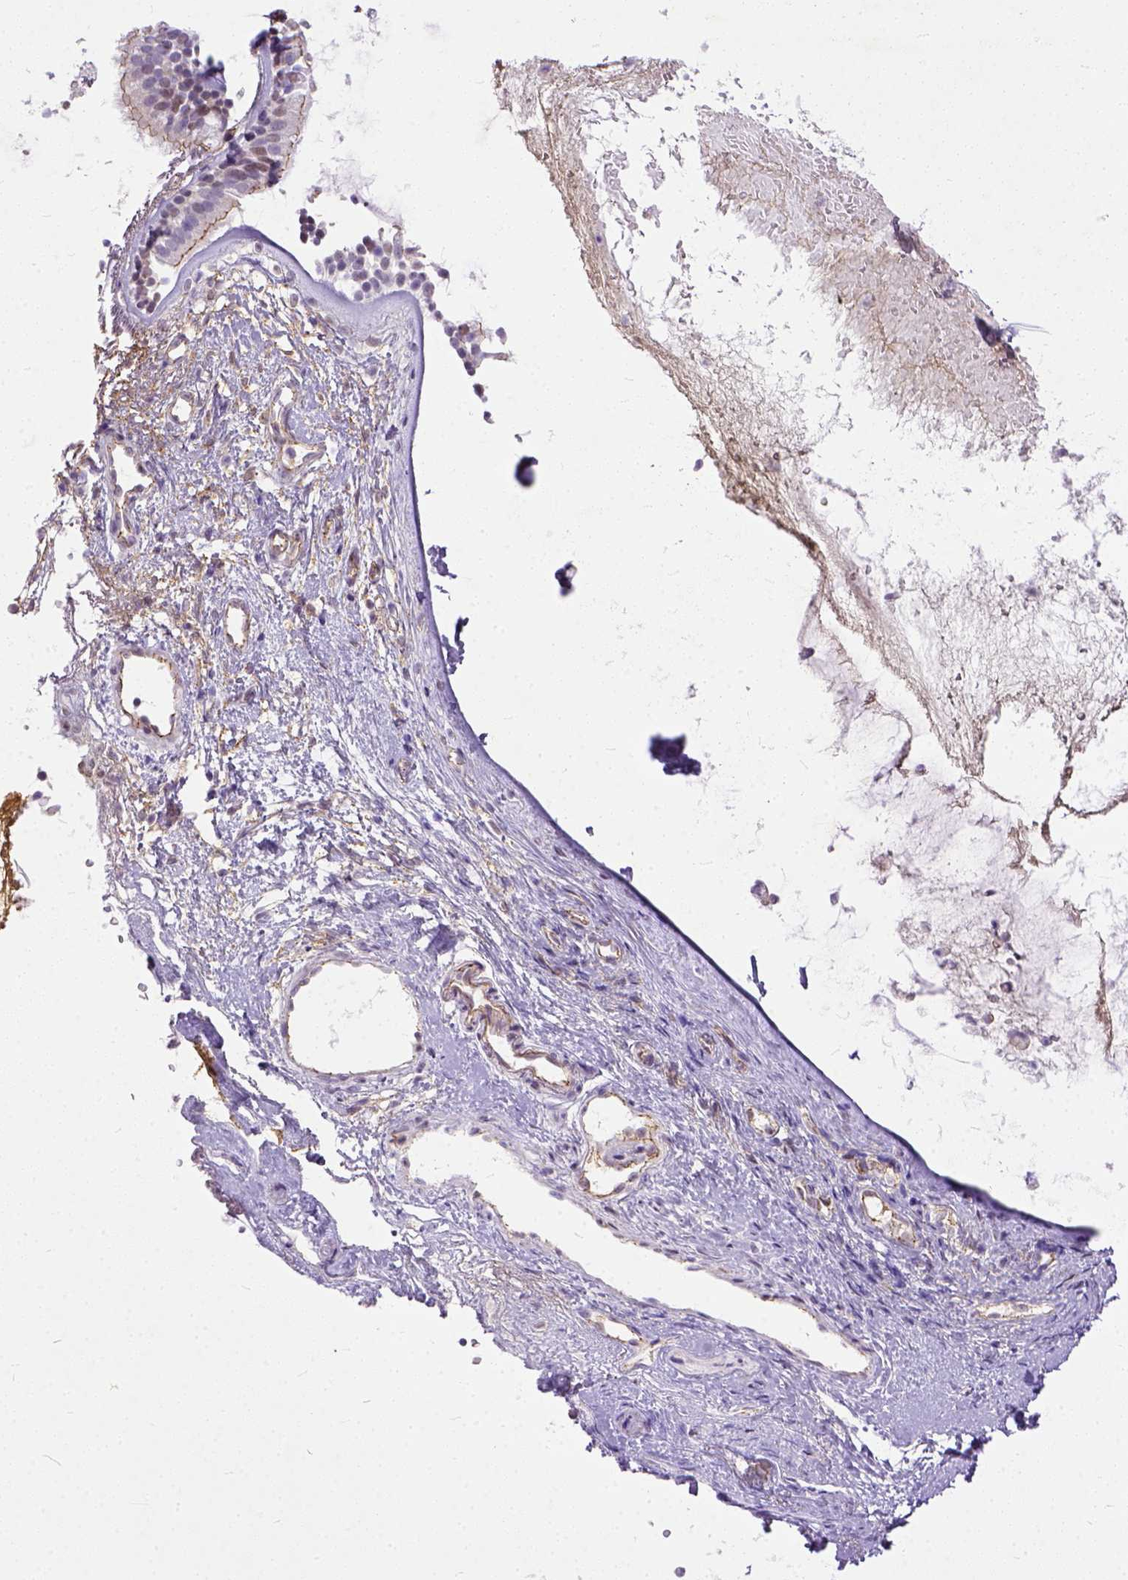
{"staining": {"intensity": "moderate", "quantity": ">75%", "location": "cytoplasmic/membranous"}, "tissue": "nasopharynx", "cell_type": "Respiratory epithelial cells", "image_type": "normal", "snomed": [{"axis": "morphology", "description": "Normal tissue, NOS"}, {"axis": "topography", "description": "Nasopharynx"}], "caption": "Moderate cytoplasmic/membranous expression for a protein is seen in approximately >75% of respiratory epithelial cells of normal nasopharynx using IHC.", "gene": "ADGRF1", "patient": {"sex": "male", "age": 58}}